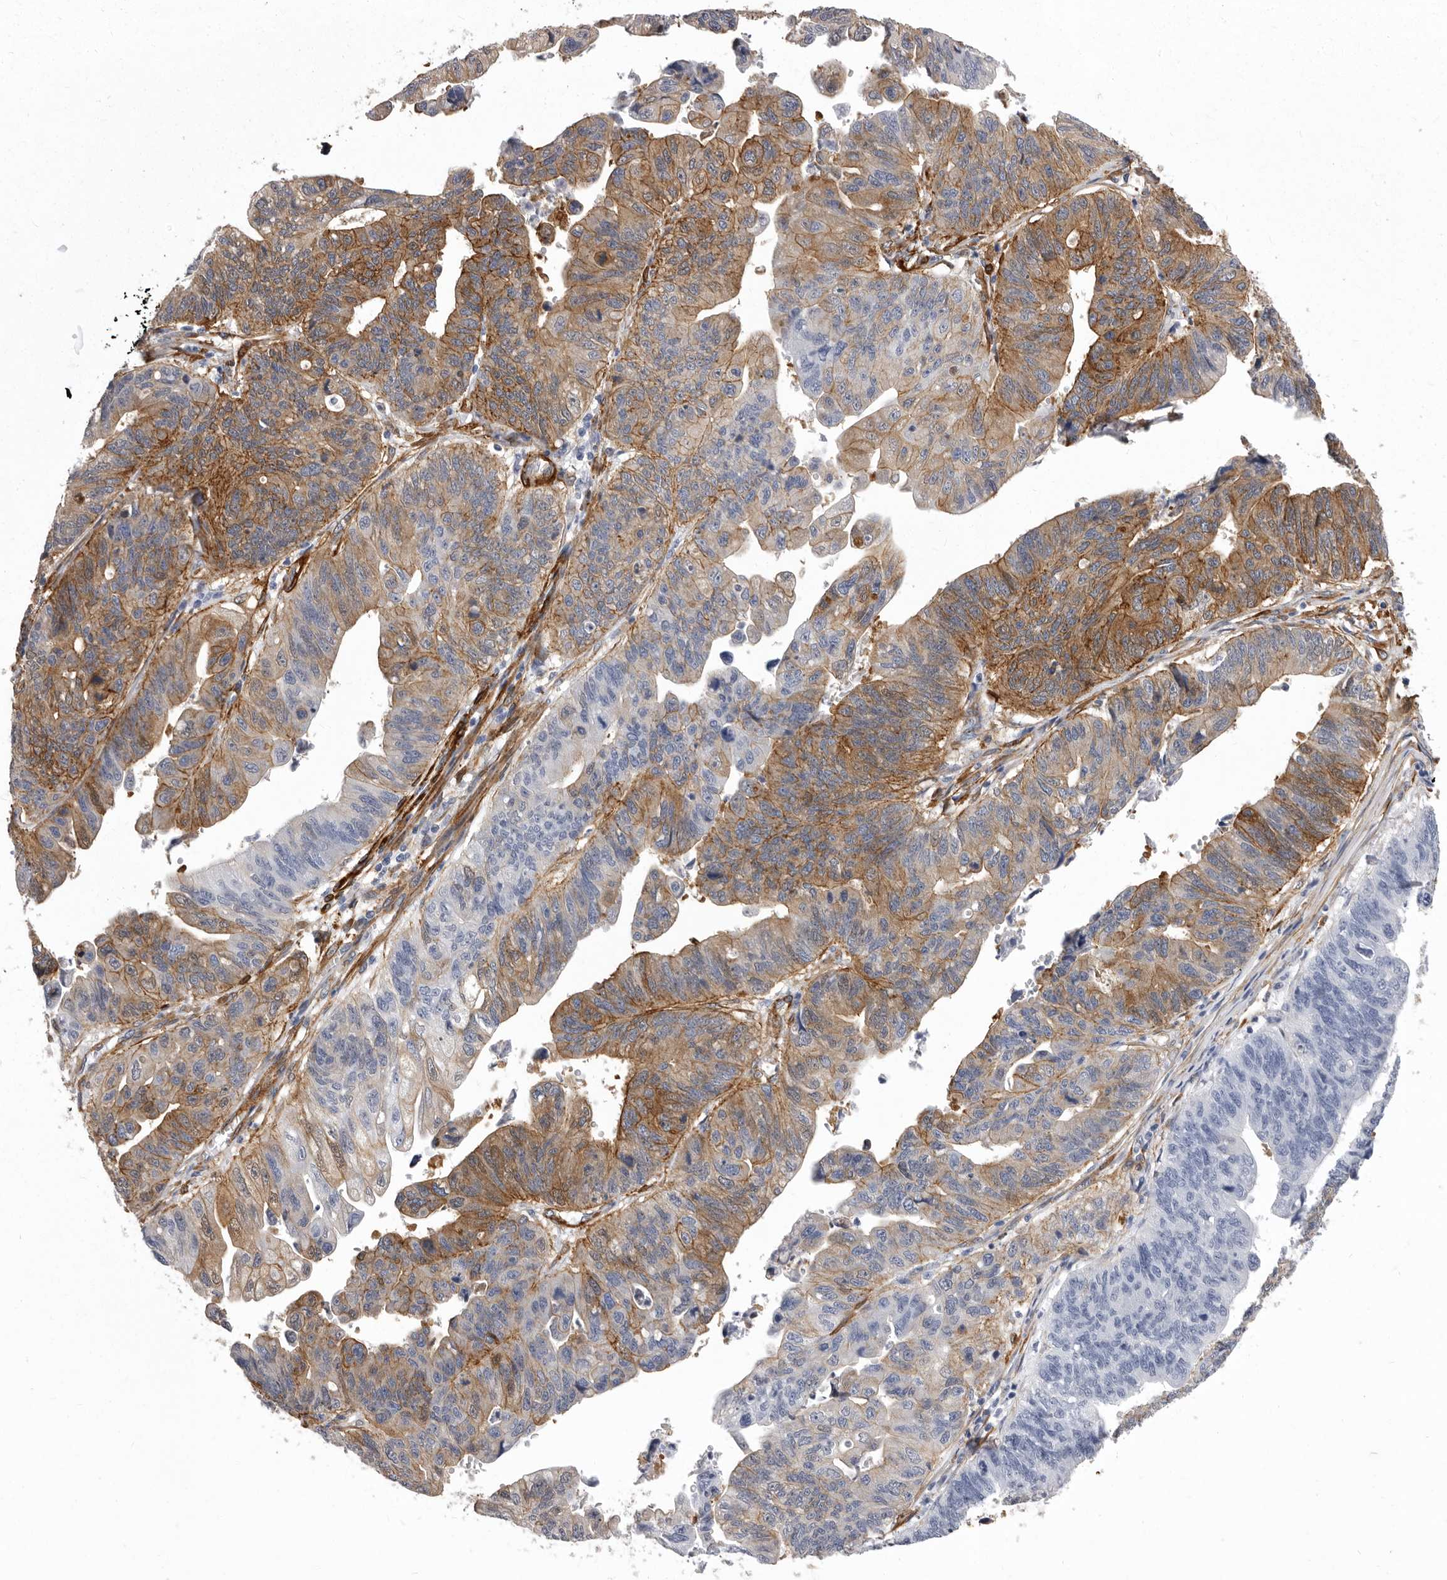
{"staining": {"intensity": "moderate", "quantity": "25%-75%", "location": "cytoplasmic/membranous"}, "tissue": "stomach cancer", "cell_type": "Tumor cells", "image_type": "cancer", "snomed": [{"axis": "morphology", "description": "Adenocarcinoma, NOS"}, {"axis": "topography", "description": "Stomach"}], "caption": "The photomicrograph shows a brown stain indicating the presence of a protein in the cytoplasmic/membranous of tumor cells in adenocarcinoma (stomach).", "gene": "ENAH", "patient": {"sex": "male", "age": 59}}